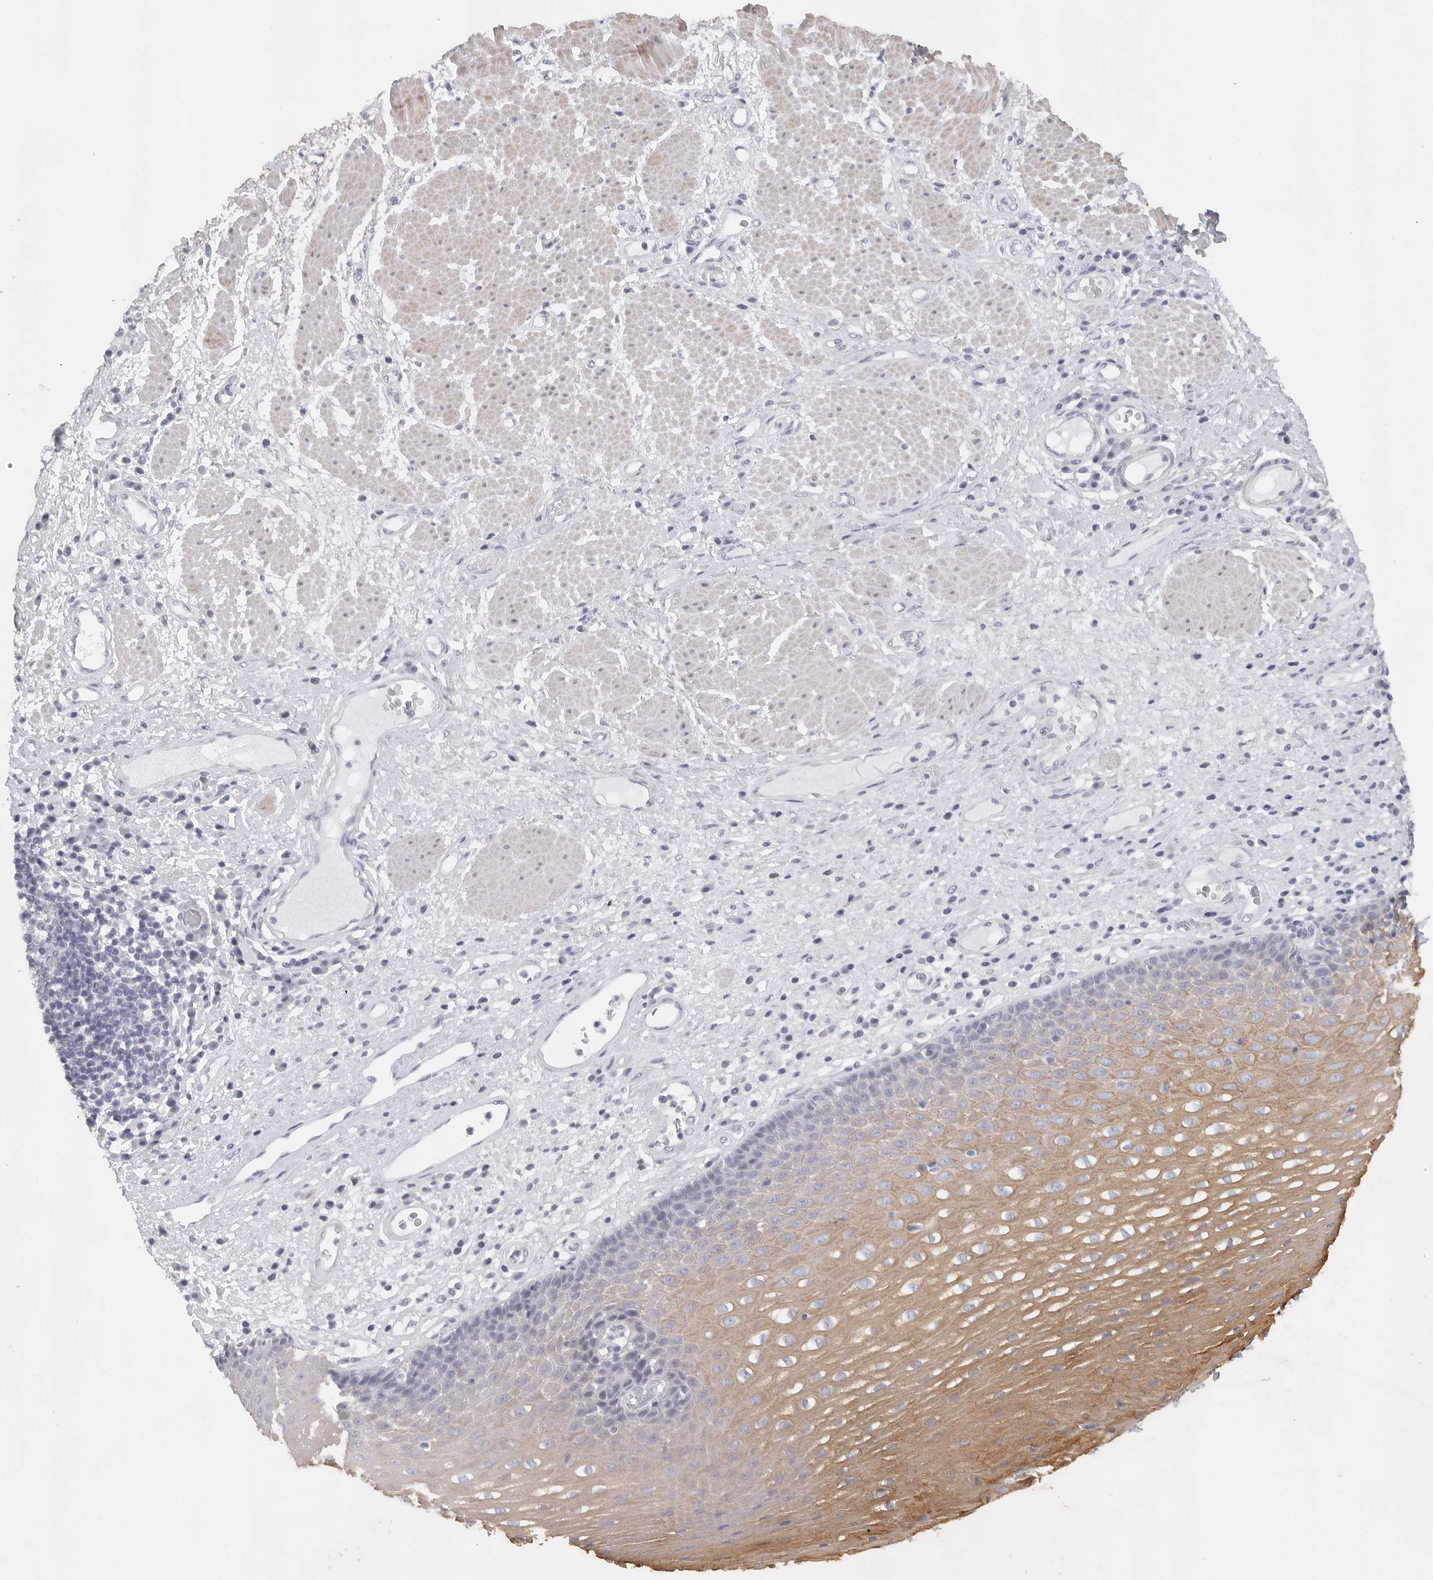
{"staining": {"intensity": "moderate", "quantity": "<25%", "location": "cytoplasmic/membranous"}, "tissue": "esophagus", "cell_type": "Squamous epithelial cells", "image_type": "normal", "snomed": [{"axis": "morphology", "description": "Normal tissue, NOS"}, {"axis": "morphology", "description": "Adenocarcinoma, NOS"}, {"axis": "topography", "description": "Esophagus"}], "caption": "There is low levels of moderate cytoplasmic/membranous positivity in squamous epithelial cells of unremarkable esophagus, as demonstrated by immunohistochemical staining (brown color).", "gene": "TNR", "patient": {"sex": "male", "age": 62}}